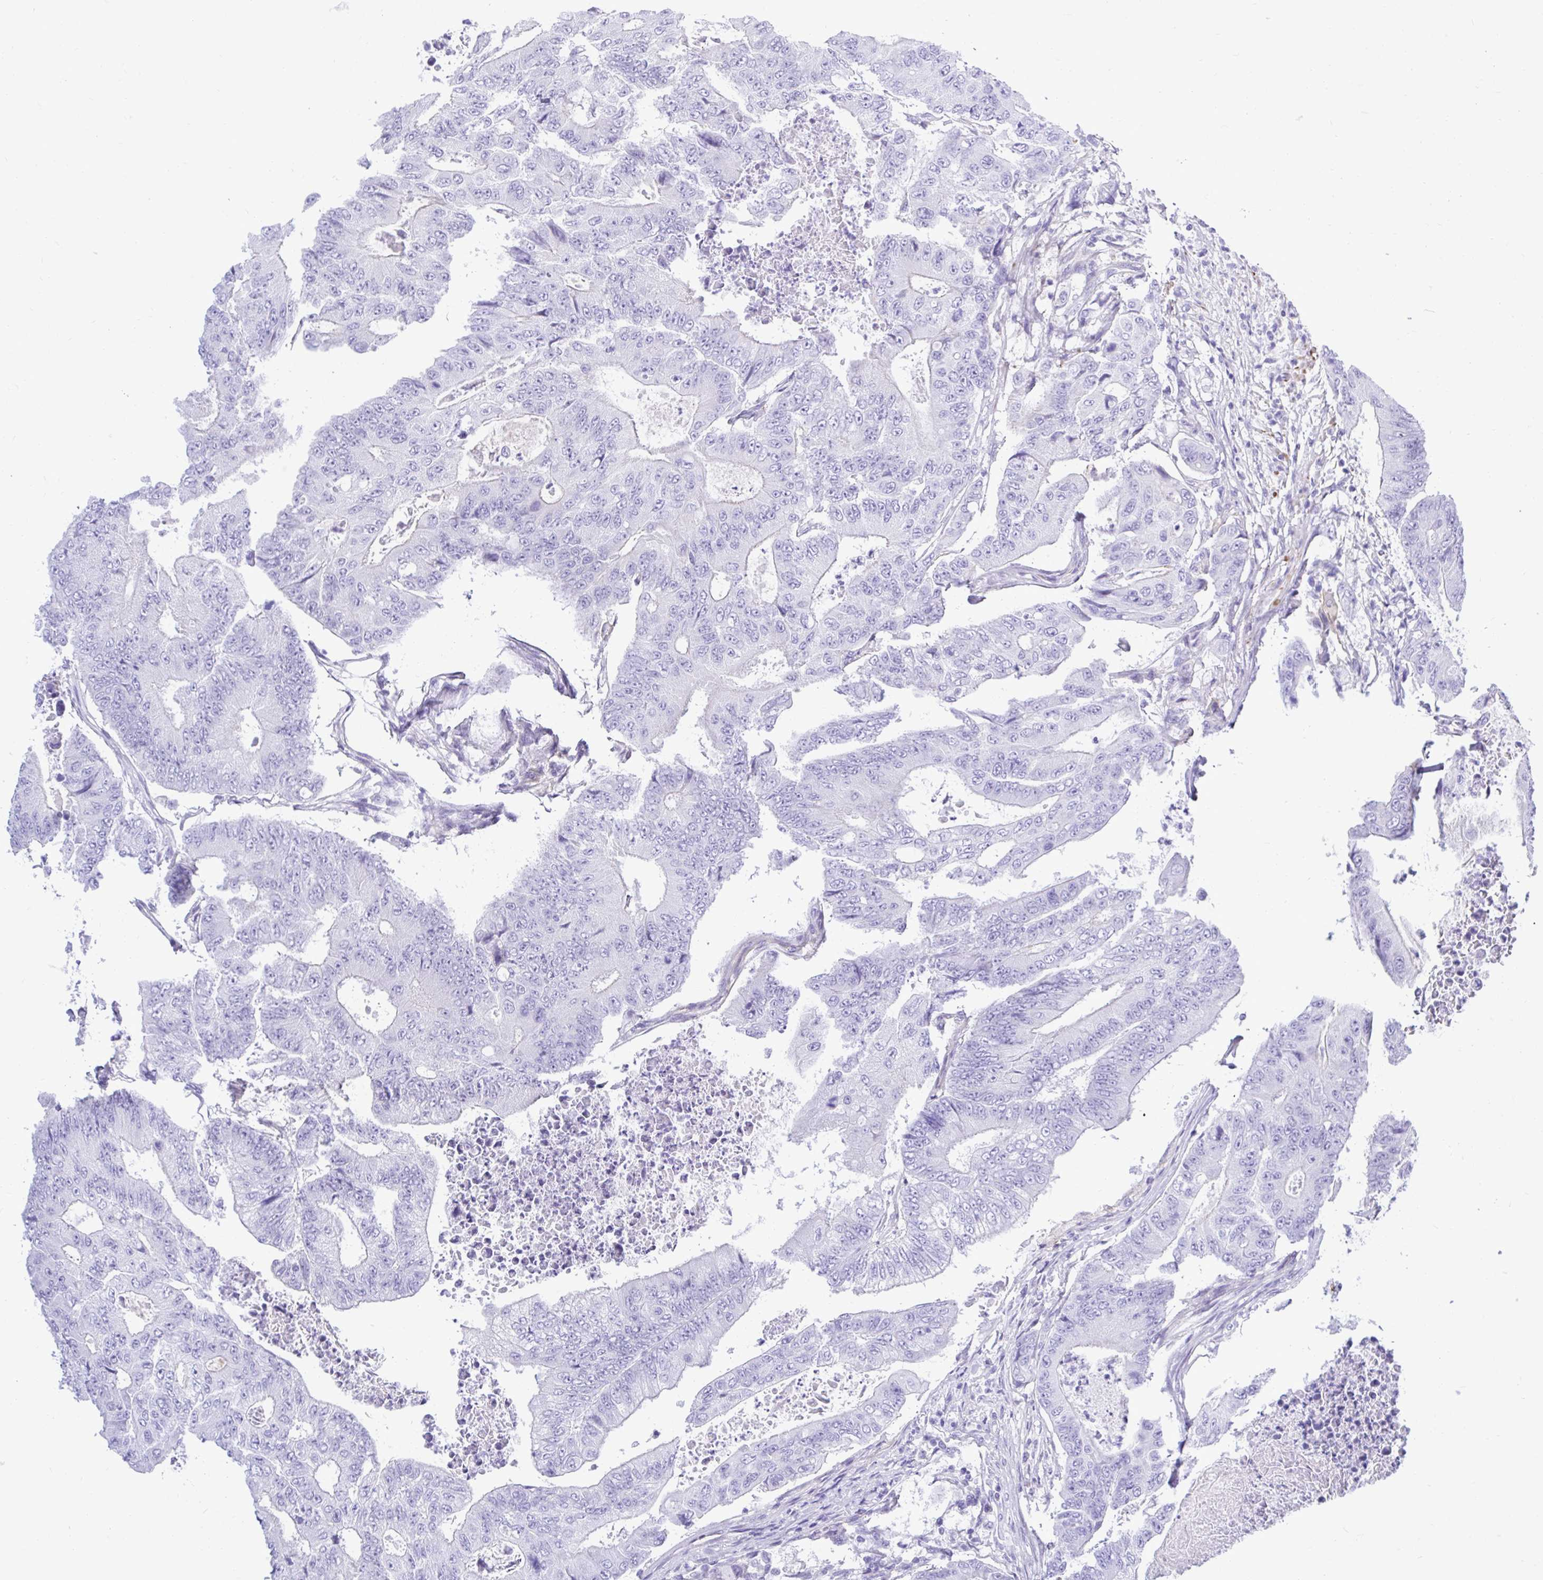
{"staining": {"intensity": "negative", "quantity": "none", "location": "none"}, "tissue": "colorectal cancer", "cell_type": "Tumor cells", "image_type": "cancer", "snomed": [{"axis": "morphology", "description": "Adenocarcinoma, NOS"}, {"axis": "topography", "description": "Colon"}], "caption": "Tumor cells are negative for brown protein staining in adenocarcinoma (colorectal).", "gene": "ABCG2", "patient": {"sex": "female", "age": 48}}